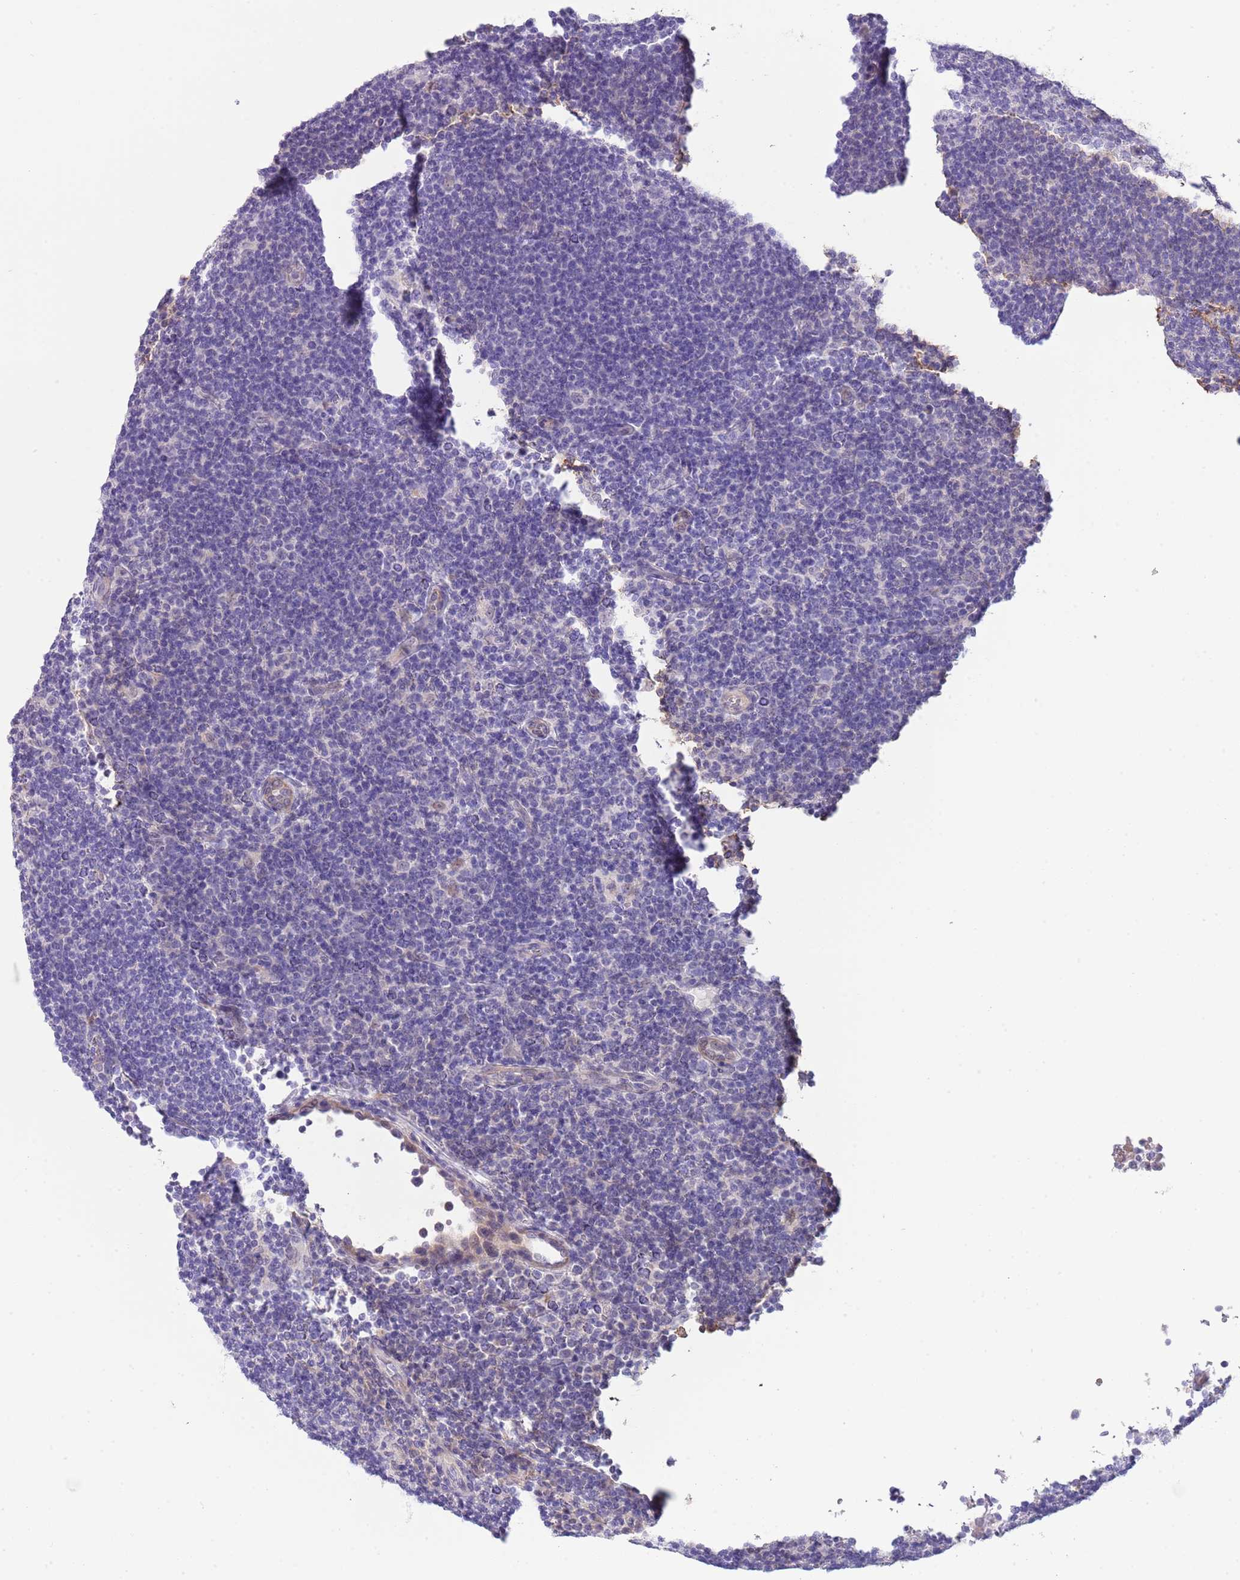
{"staining": {"intensity": "negative", "quantity": "none", "location": "none"}, "tissue": "lymphoma", "cell_type": "Tumor cells", "image_type": "cancer", "snomed": [{"axis": "morphology", "description": "Hodgkin's disease, NOS"}, {"axis": "topography", "description": "Lymph node"}], "caption": "This is an IHC micrograph of human Hodgkin's disease. There is no staining in tumor cells.", "gene": "ABHD17C", "patient": {"sex": "female", "age": 57}}